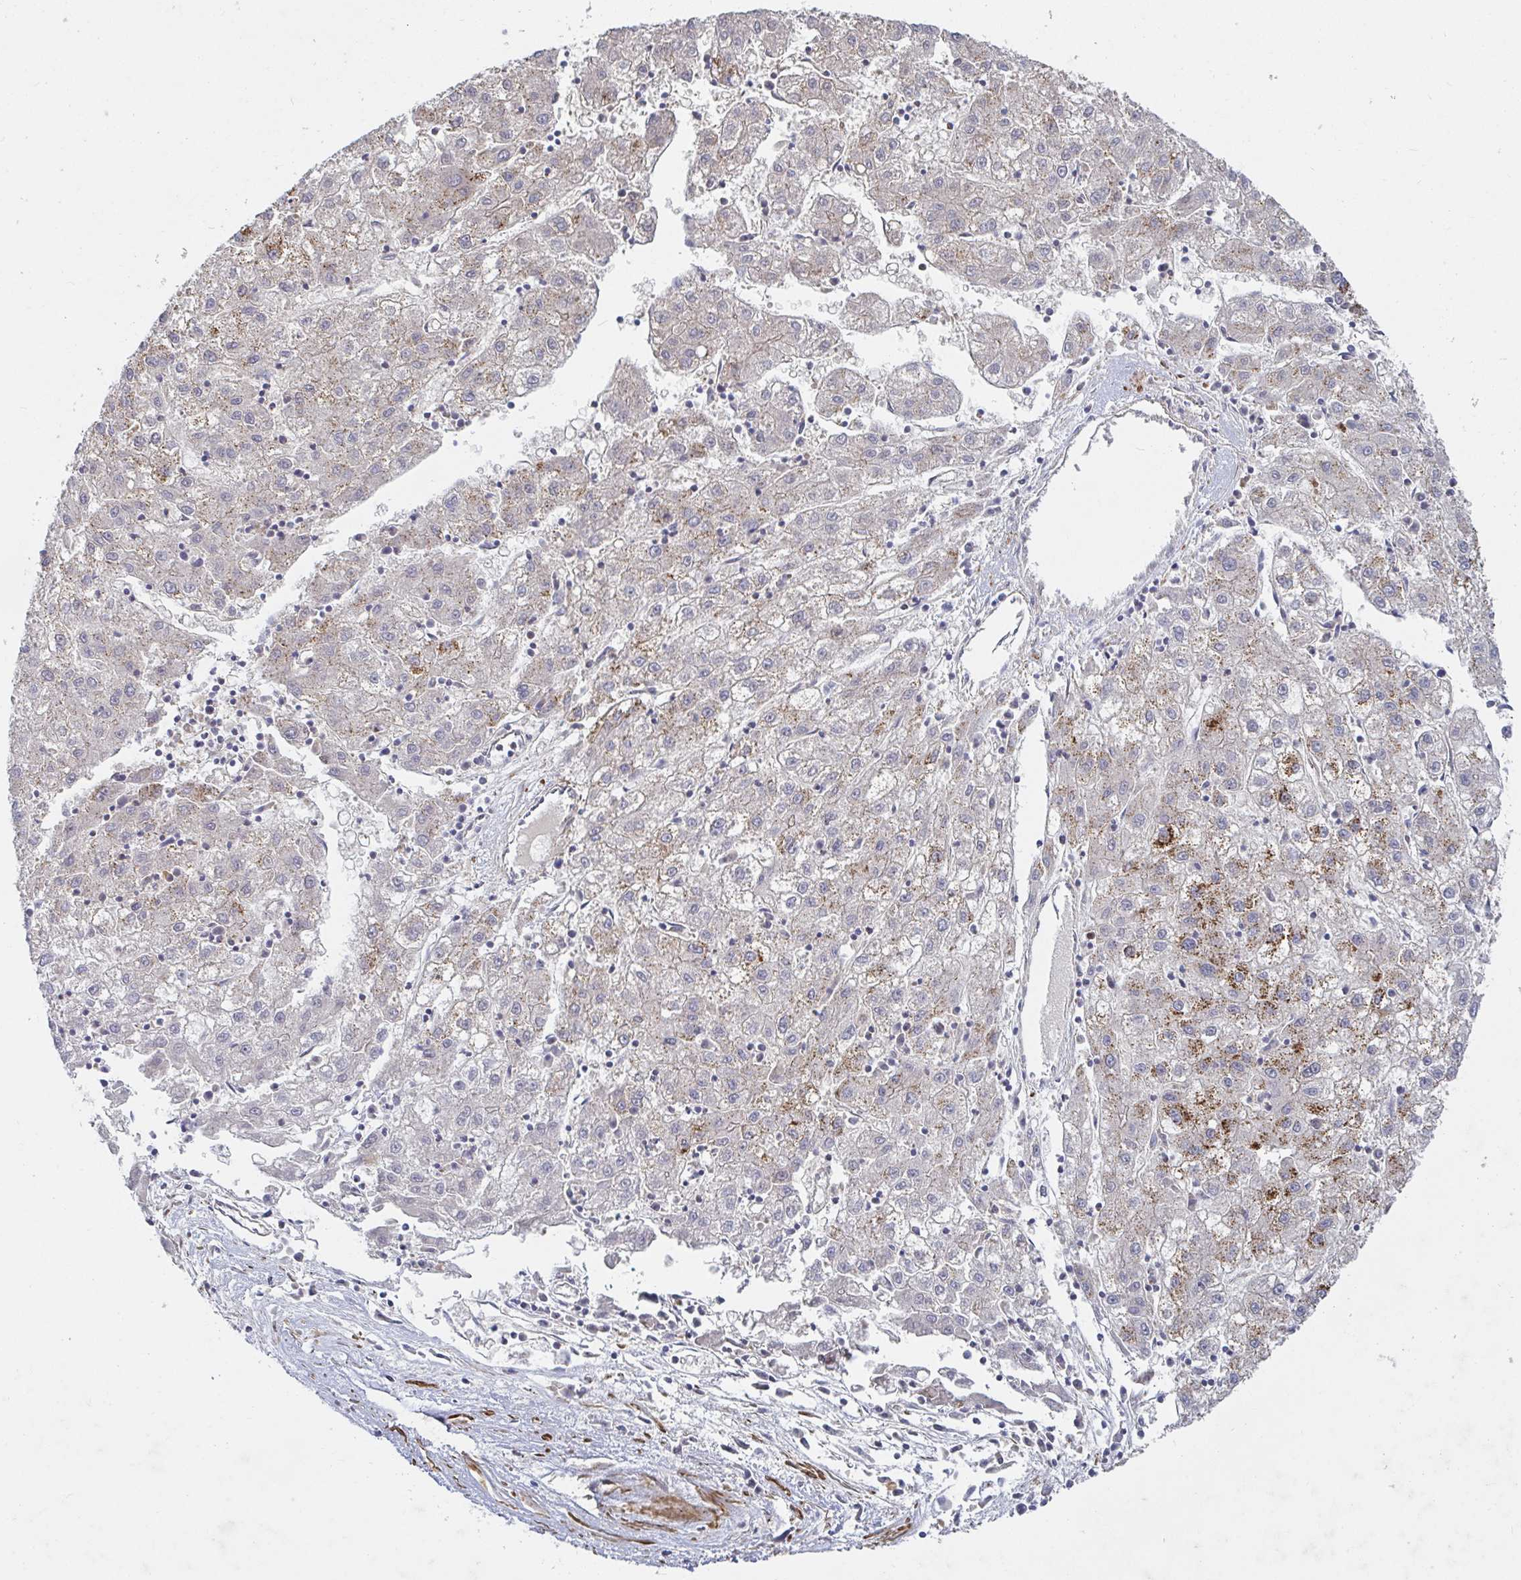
{"staining": {"intensity": "moderate", "quantity": "25%-75%", "location": "cytoplasmic/membranous"}, "tissue": "liver cancer", "cell_type": "Tumor cells", "image_type": "cancer", "snomed": [{"axis": "morphology", "description": "Carcinoma, Hepatocellular, NOS"}, {"axis": "topography", "description": "Liver"}], "caption": "DAB immunohistochemical staining of liver cancer (hepatocellular carcinoma) demonstrates moderate cytoplasmic/membranous protein staining in about 25%-75% of tumor cells.", "gene": "SSH2", "patient": {"sex": "male", "age": 72}}